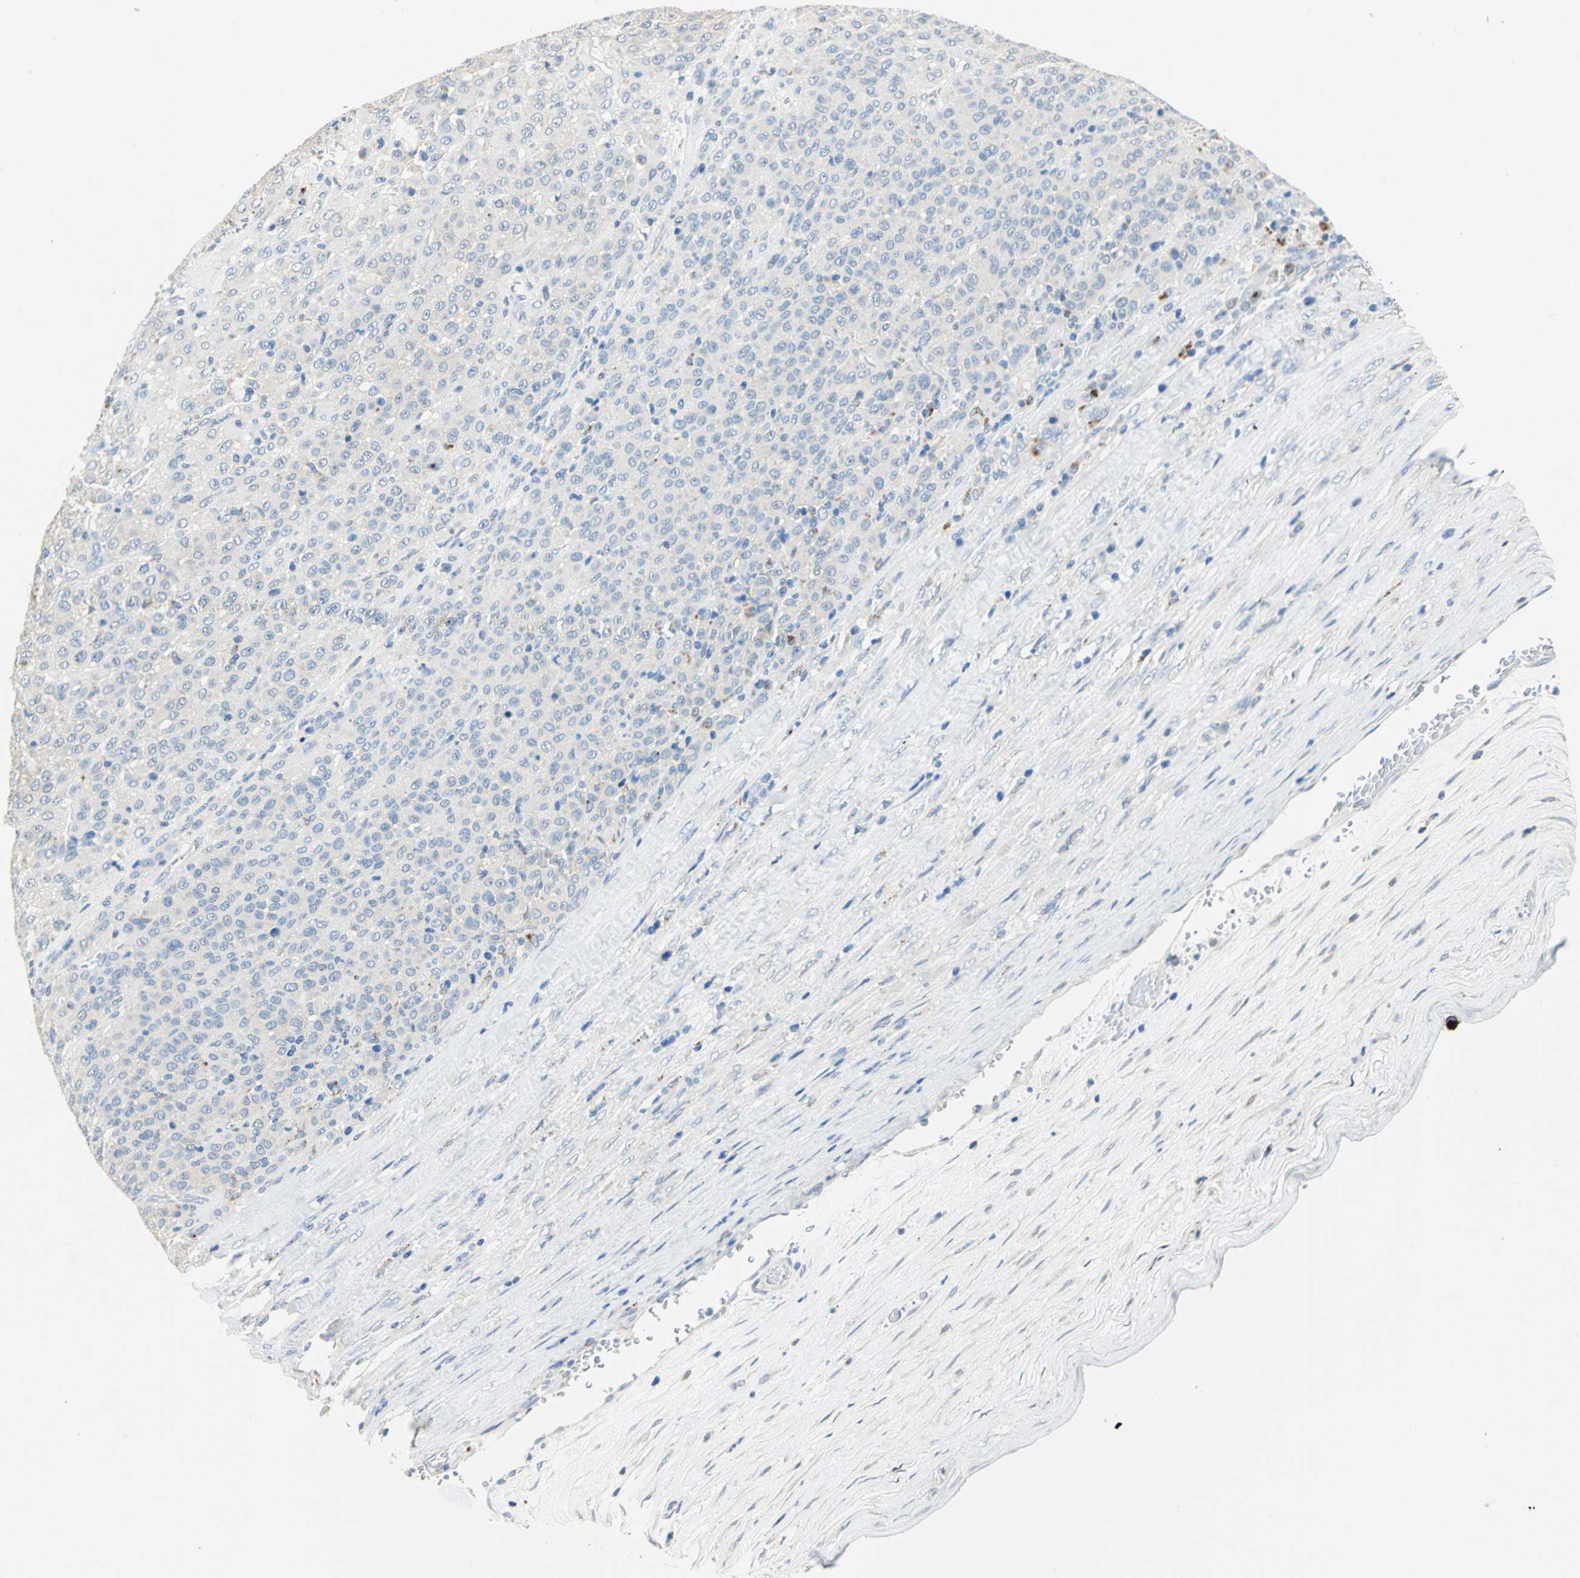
{"staining": {"intensity": "weak", "quantity": "25%-75%", "location": "cytoplasmic/membranous"}, "tissue": "melanoma", "cell_type": "Tumor cells", "image_type": "cancer", "snomed": [{"axis": "morphology", "description": "Malignant melanoma, Metastatic site"}, {"axis": "topography", "description": "Pancreas"}], "caption": "A brown stain shows weak cytoplasmic/membranous expression of a protein in human melanoma tumor cells. The staining is performed using DAB (3,3'-diaminobenzidine) brown chromogen to label protein expression. The nuclei are counter-stained blue using hematoxylin.", "gene": "RASD2", "patient": {"sex": "female", "age": 30}}